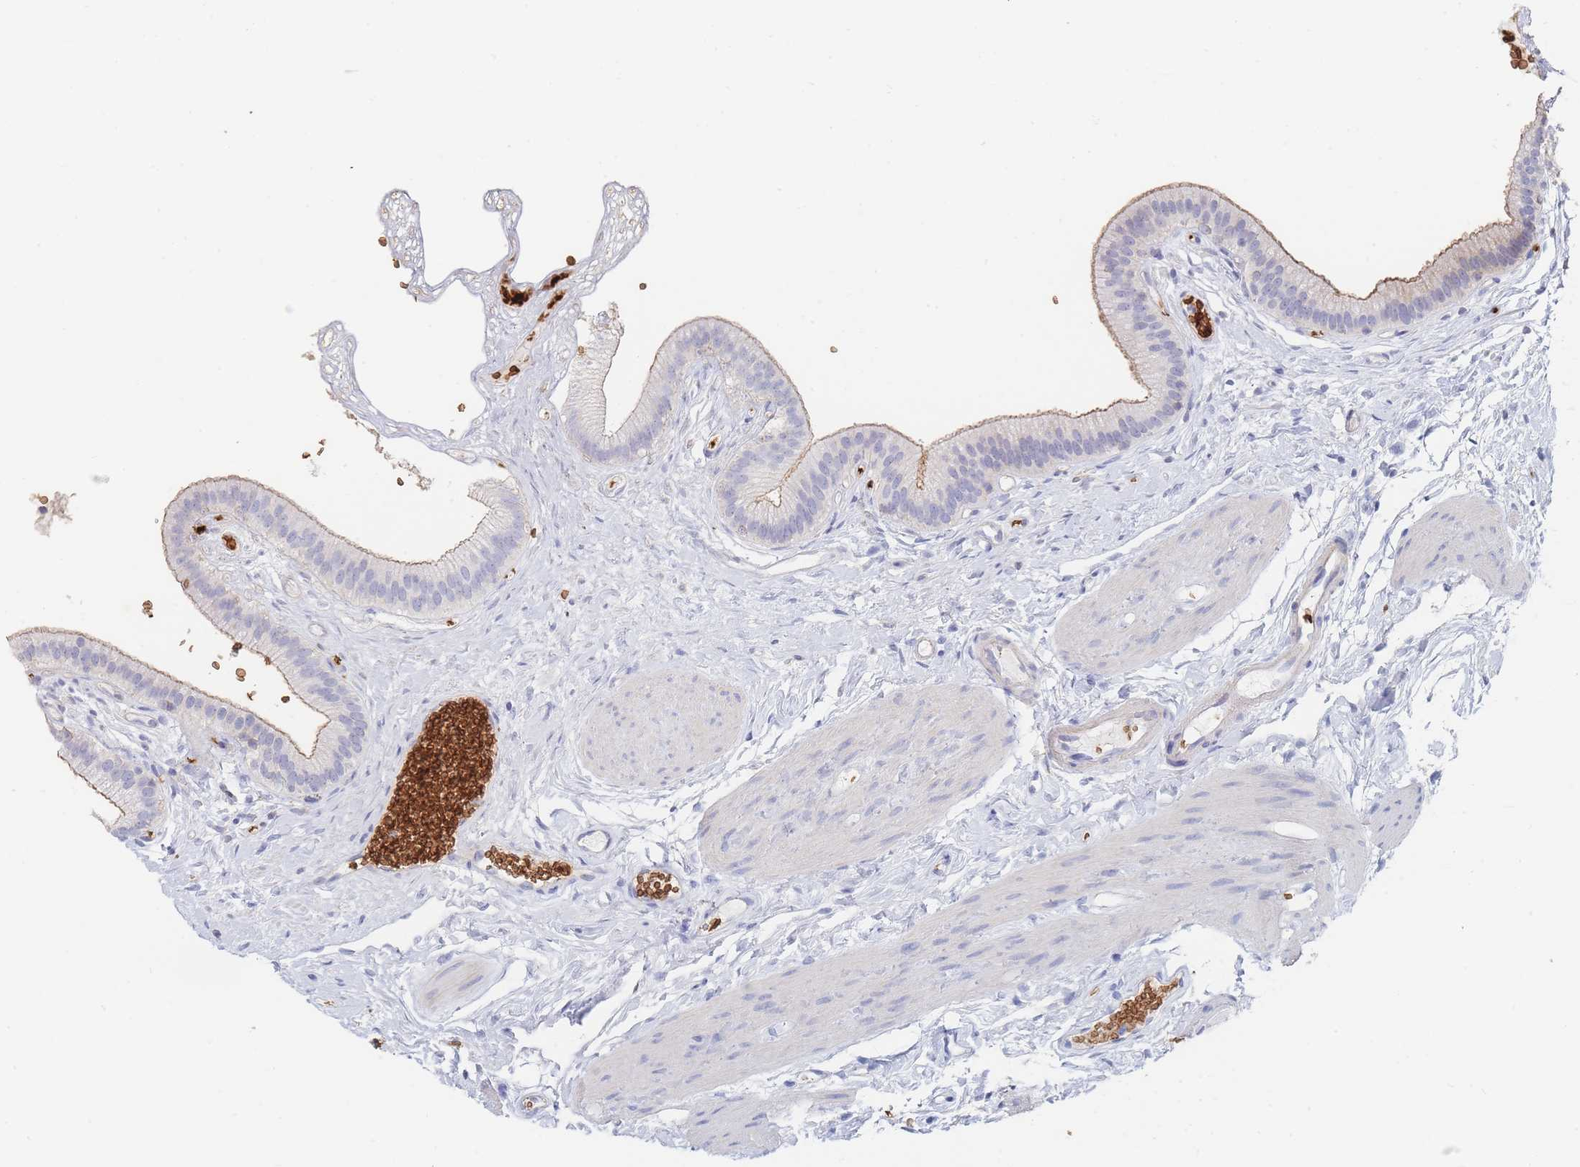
{"staining": {"intensity": "weak", "quantity": "25%-75%", "location": "cytoplasmic/membranous"}, "tissue": "gallbladder", "cell_type": "Glandular cells", "image_type": "normal", "snomed": [{"axis": "morphology", "description": "Normal tissue, NOS"}, {"axis": "topography", "description": "Gallbladder"}], "caption": "Weak cytoplasmic/membranous staining is present in about 25%-75% of glandular cells in benign gallbladder. The protein of interest is shown in brown color, while the nuclei are stained blue.", "gene": "SLC2A1", "patient": {"sex": "female", "age": 54}}